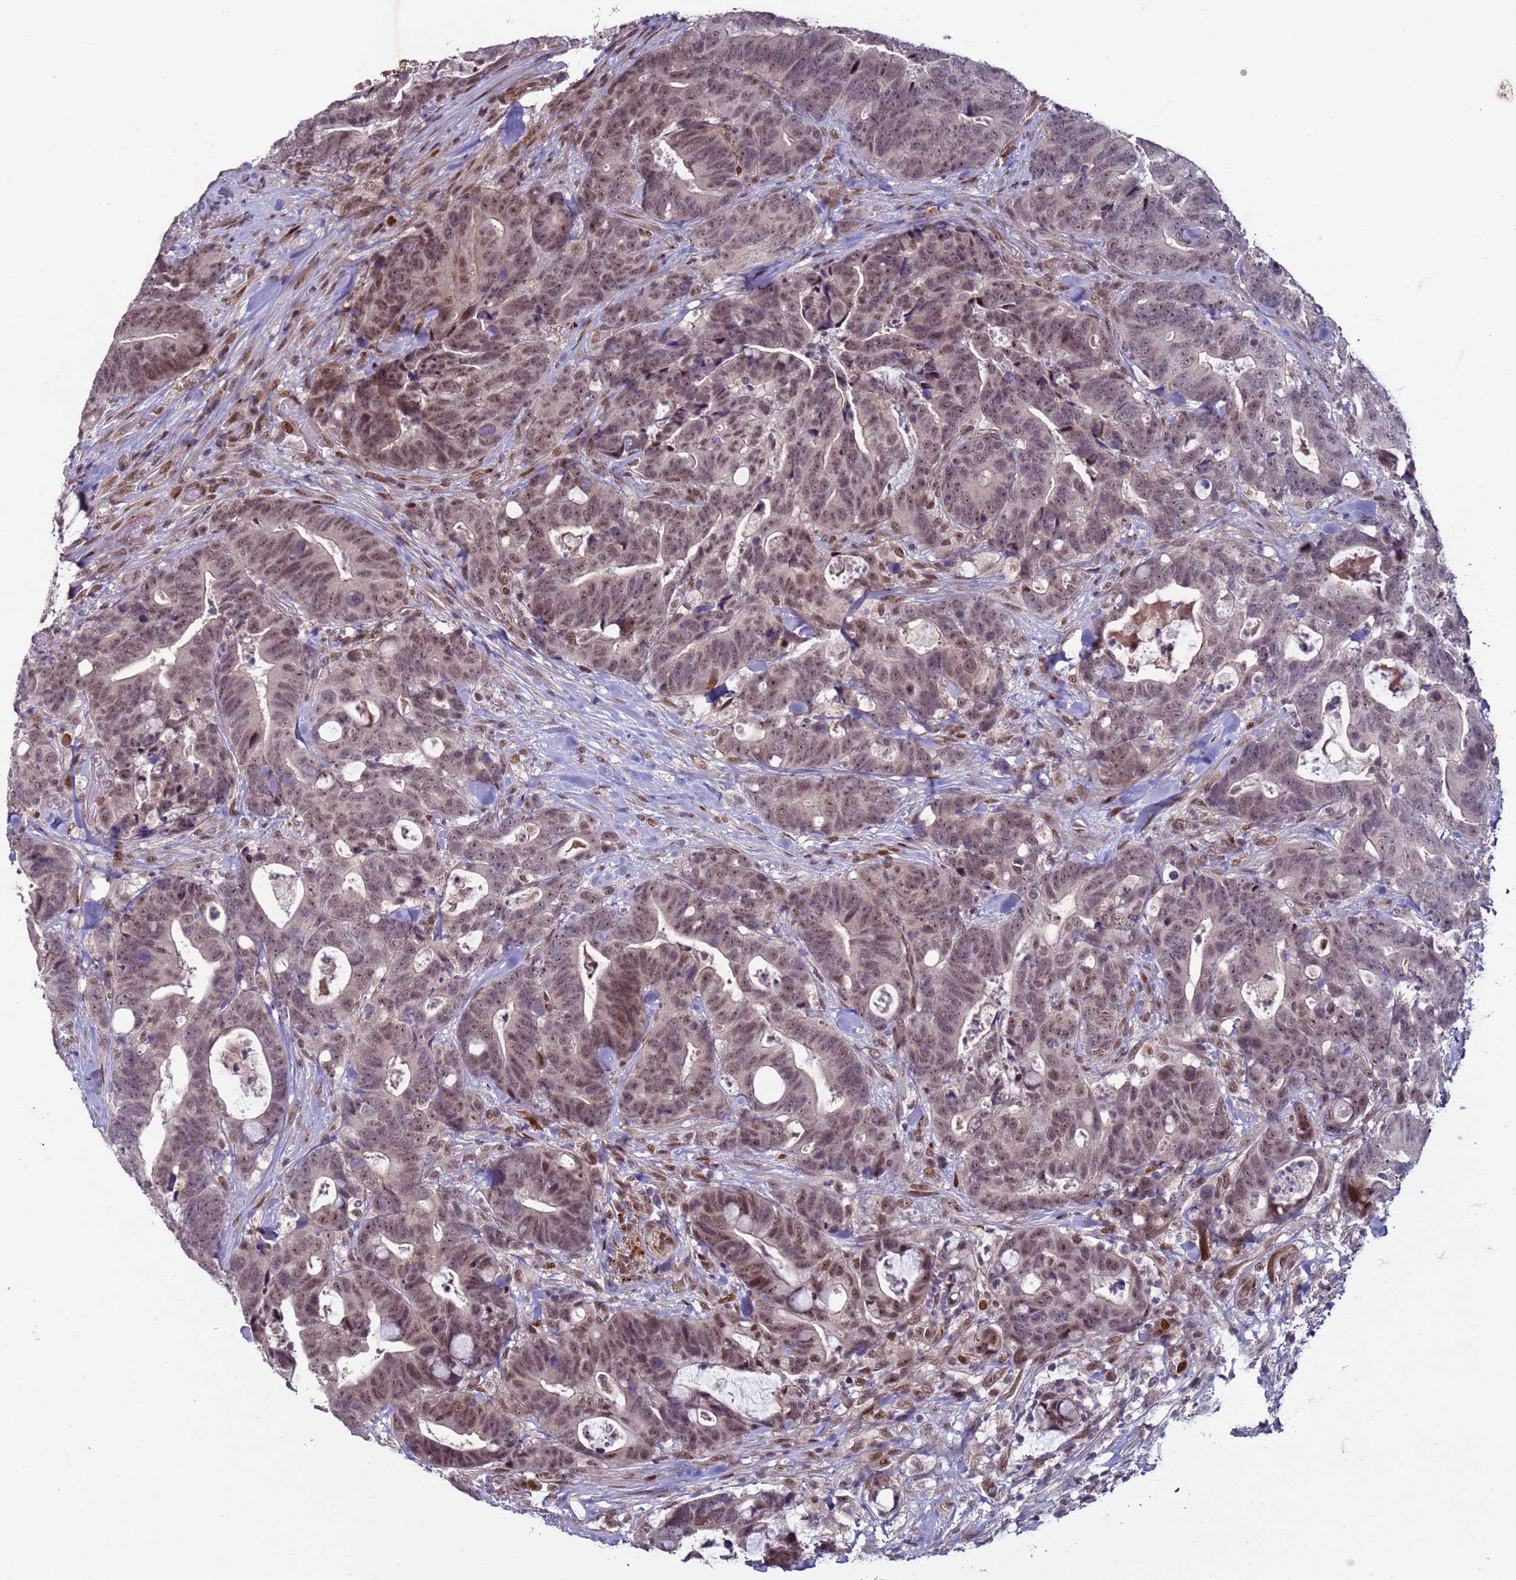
{"staining": {"intensity": "moderate", "quantity": ">75%", "location": "nuclear"}, "tissue": "colorectal cancer", "cell_type": "Tumor cells", "image_type": "cancer", "snomed": [{"axis": "morphology", "description": "Adenocarcinoma, NOS"}, {"axis": "topography", "description": "Colon"}], "caption": "IHC (DAB (3,3'-diaminobenzidine)) staining of human colorectal cancer (adenocarcinoma) exhibits moderate nuclear protein expression in approximately >75% of tumor cells. The staining was performed using DAB (3,3'-diaminobenzidine), with brown indicating positive protein expression. Nuclei are stained blue with hematoxylin.", "gene": "SHC3", "patient": {"sex": "female", "age": 82}}